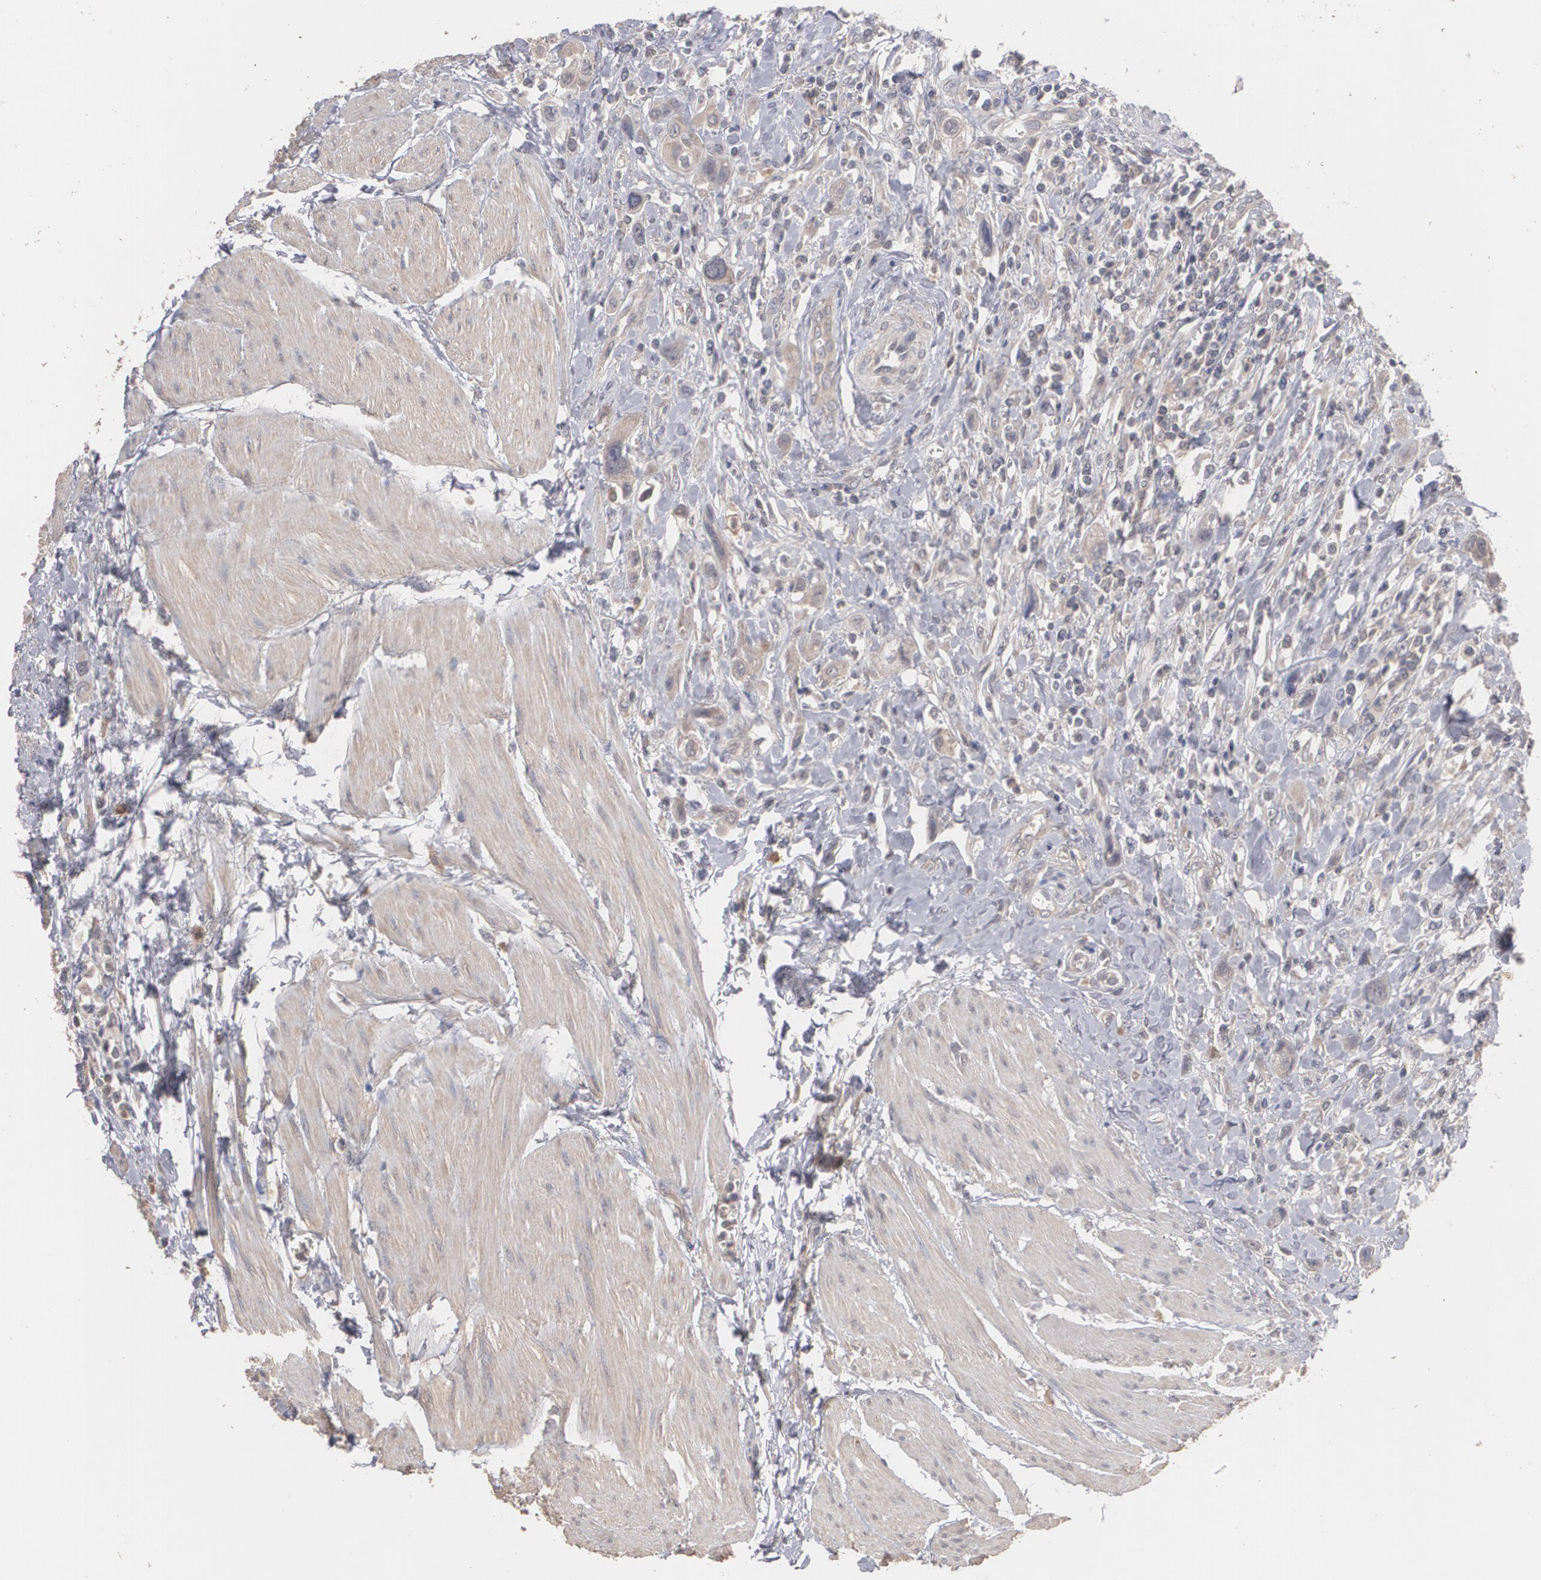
{"staining": {"intensity": "moderate", "quantity": ">75%", "location": "cytoplasmic/membranous"}, "tissue": "urothelial cancer", "cell_type": "Tumor cells", "image_type": "cancer", "snomed": [{"axis": "morphology", "description": "Urothelial carcinoma, High grade"}, {"axis": "topography", "description": "Urinary bladder"}], "caption": "Urothelial cancer stained for a protein exhibits moderate cytoplasmic/membranous positivity in tumor cells.", "gene": "ARF6", "patient": {"sex": "male", "age": 50}}